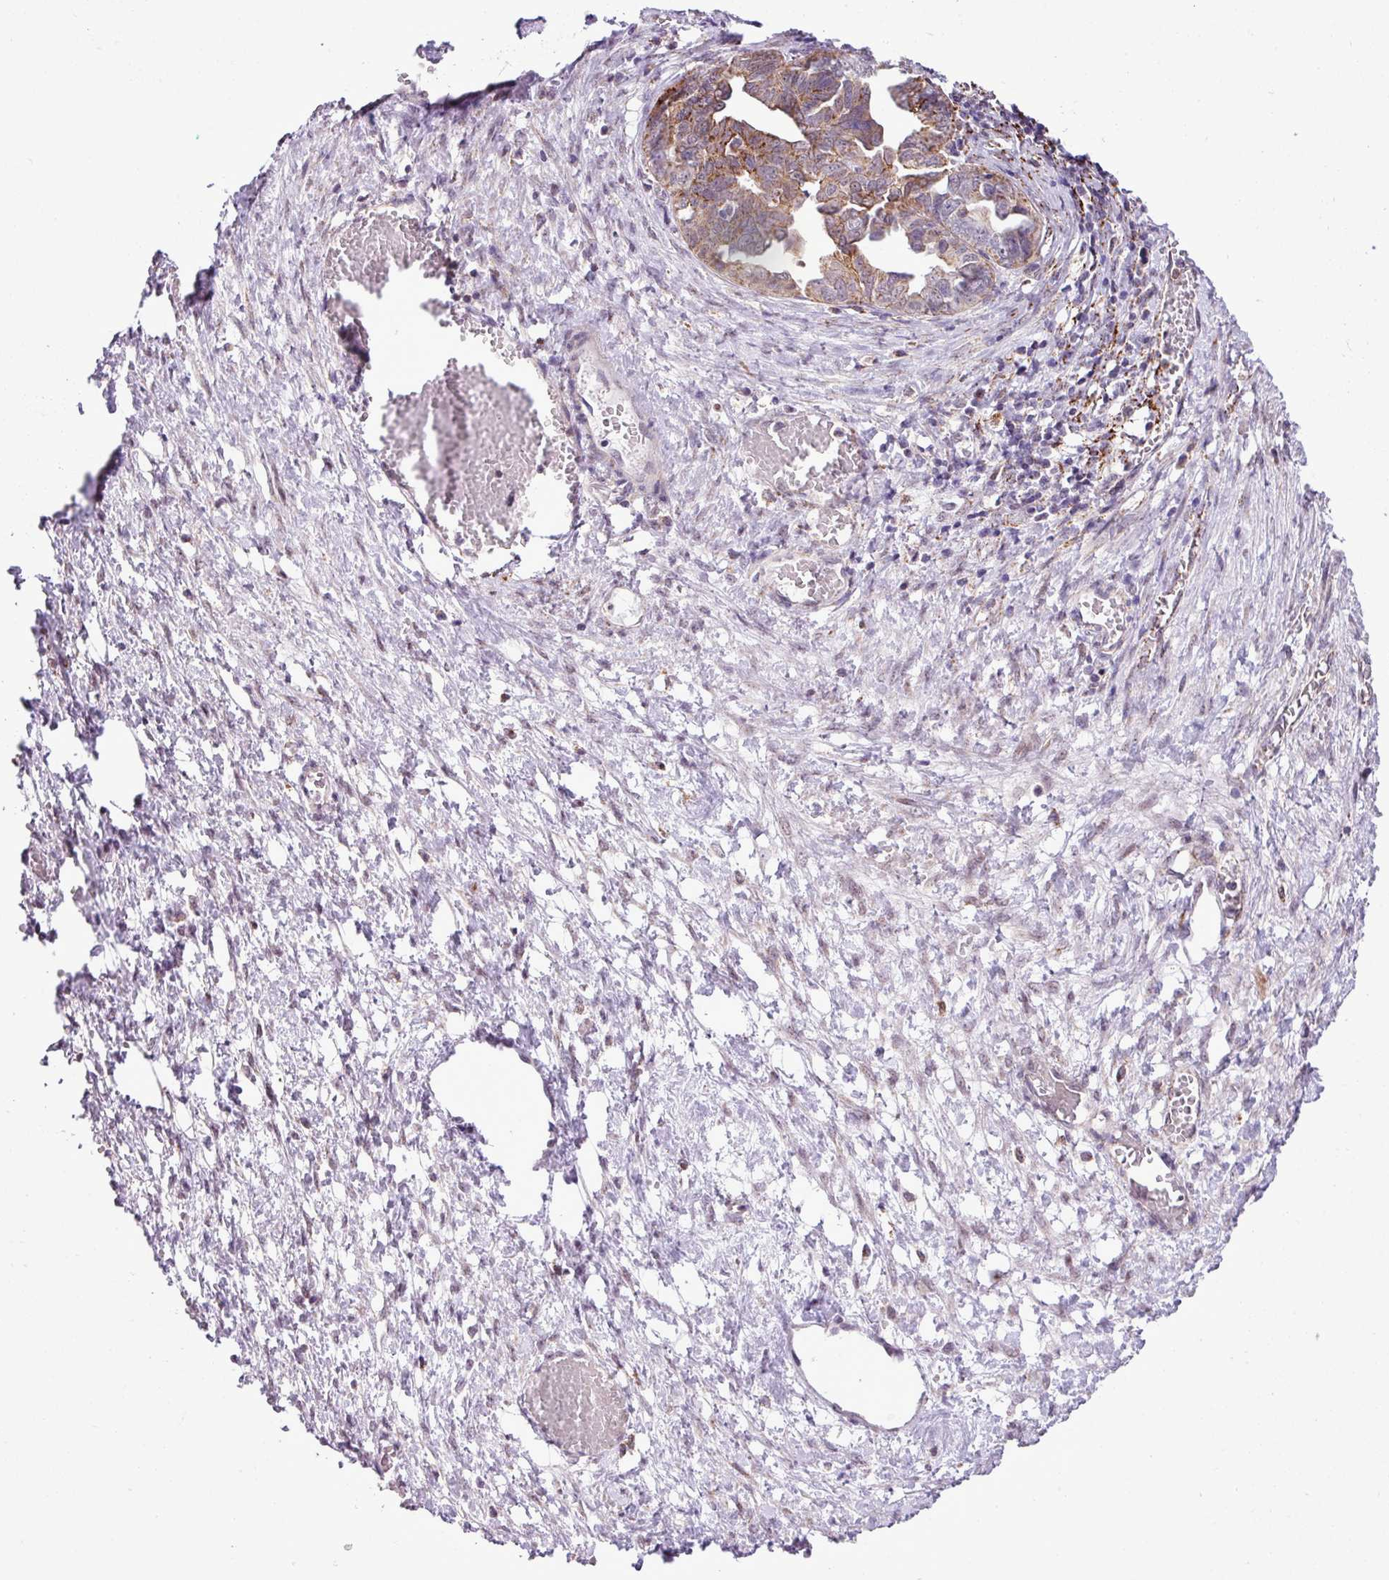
{"staining": {"intensity": "moderate", "quantity": "25%-75%", "location": "cytoplasmic/membranous"}, "tissue": "ovarian cancer", "cell_type": "Tumor cells", "image_type": "cancer", "snomed": [{"axis": "morphology", "description": "Cystadenocarcinoma, serous, NOS"}, {"axis": "topography", "description": "Ovary"}], "caption": "Immunohistochemical staining of serous cystadenocarcinoma (ovarian) shows medium levels of moderate cytoplasmic/membranous expression in about 25%-75% of tumor cells.", "gene": "SGPP1", "patient": {"sex": "female", "age": 64}}